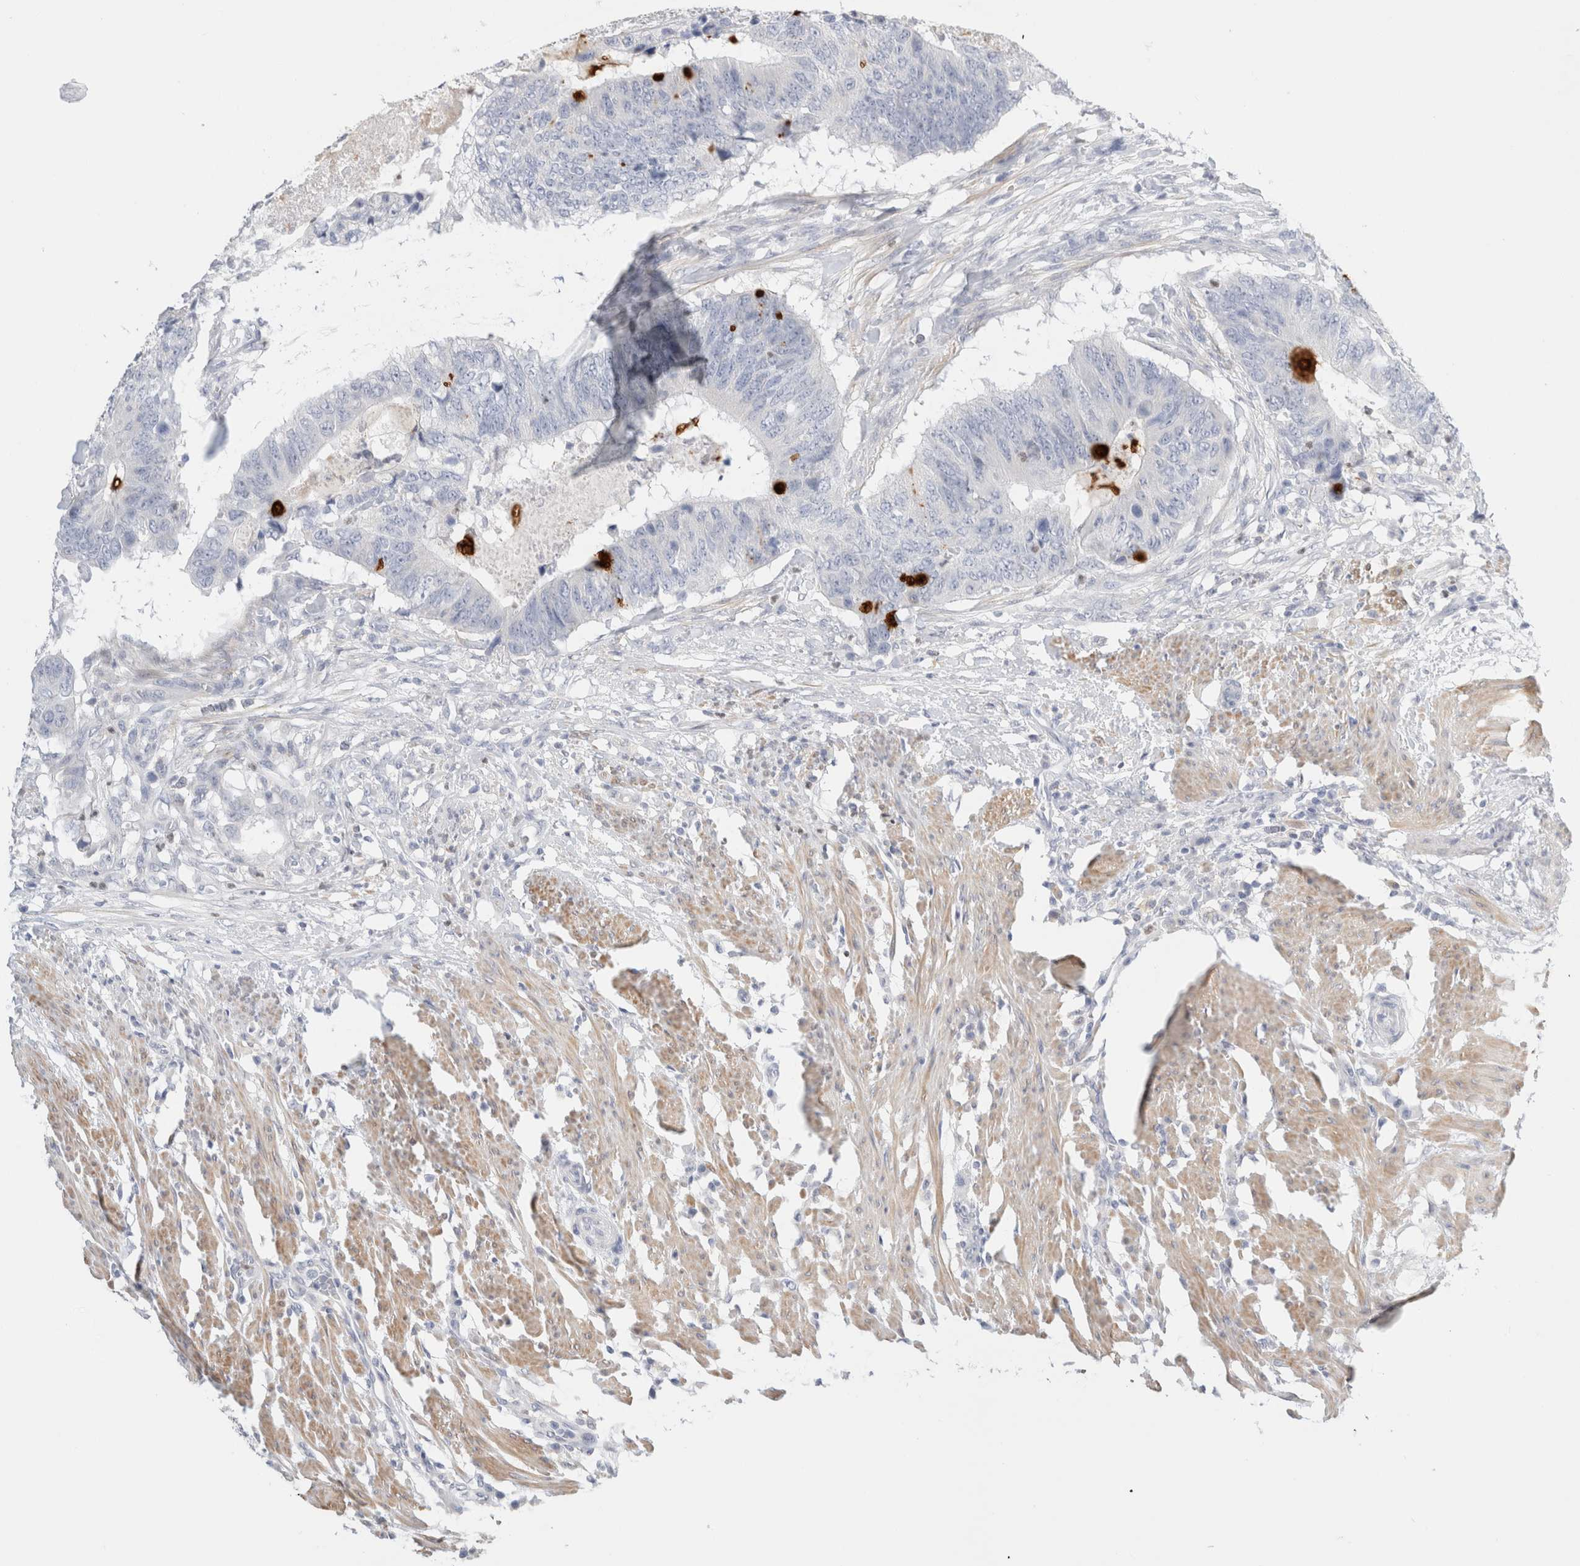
{"staining": {"intensity": "strong", "quantity": "<25%", "location": "cytoplasmic/membranous"}, "tissue": "colorectal cancer", "cell_type": "Tumor cells", "image_type": "cancer", "snomed": [{"axis": "morphology", "description": "Adenocarcinoma, NOS"}, {"axis": "topography", "description": "Colon"}], "caption": "A medium amount of strong cytoplasmic/membranous staining is seen in approximately <25% of tumor cells in colorectal cancer (adenocarcinoma) tissue.", "gene": "ADAM30", "patient": {"sex": "male", "age": 56}}